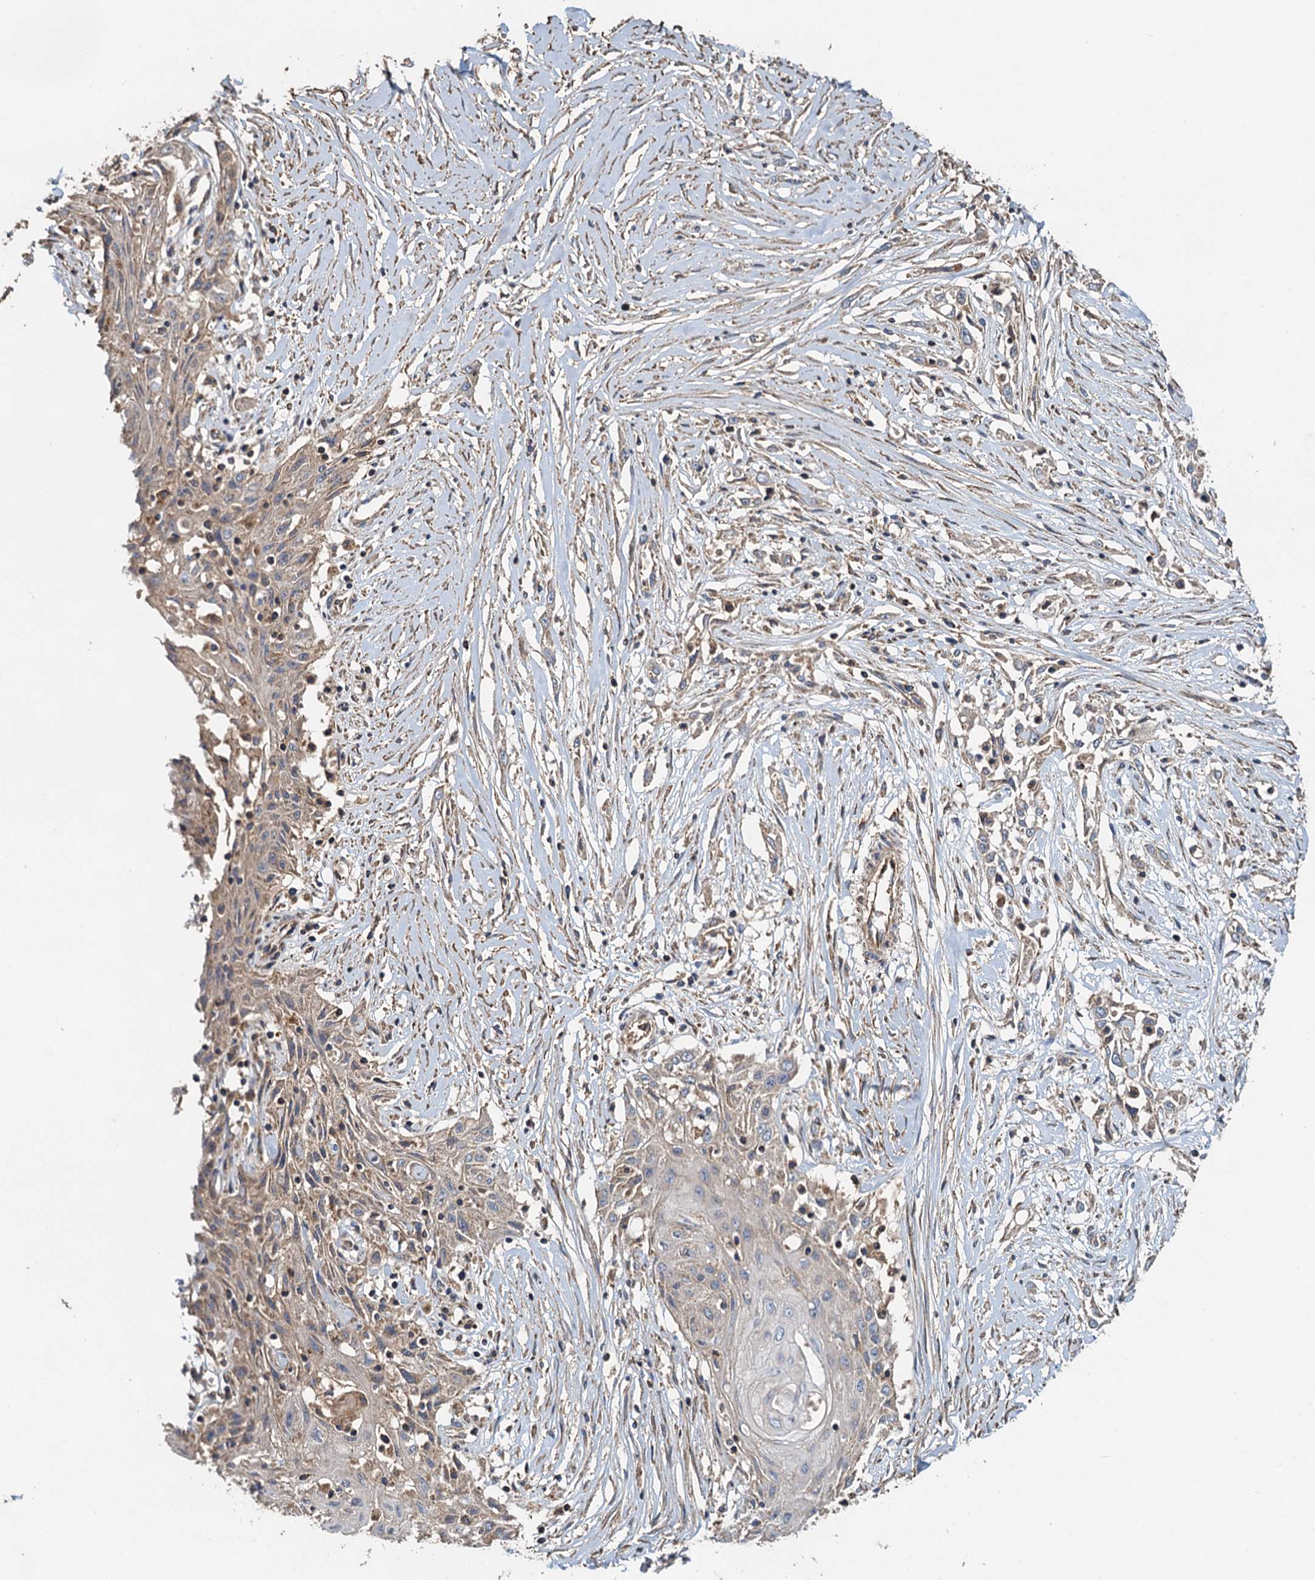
{"staining": {"intensity": "weak", "quantity": "<25%", "location": "cytoplasmic/membranous"}, "tissue": "skin cancer", "cell_type": "Tumor cells", "image_type": "cancer", "snomed": [{"axis": "morphology", "description": "Squamous cell carcinoma, NOS"}, {"axis": "morphology", "description": "Squamous cell carcinoma, metastatic, NOS"}, {"axis": "topography", "description": "Skin"}, {"axis": "topography", "description": "Lymph node"}], "caption": "This photomicrograph is of skin squamous cell carcinoma stained with IHC to label a protein in brown with the nuclei are counter-stained blue. There is no expression in tumor cells.", "gene": "SDS", "patient": {"sex": "male", "age": 75}}